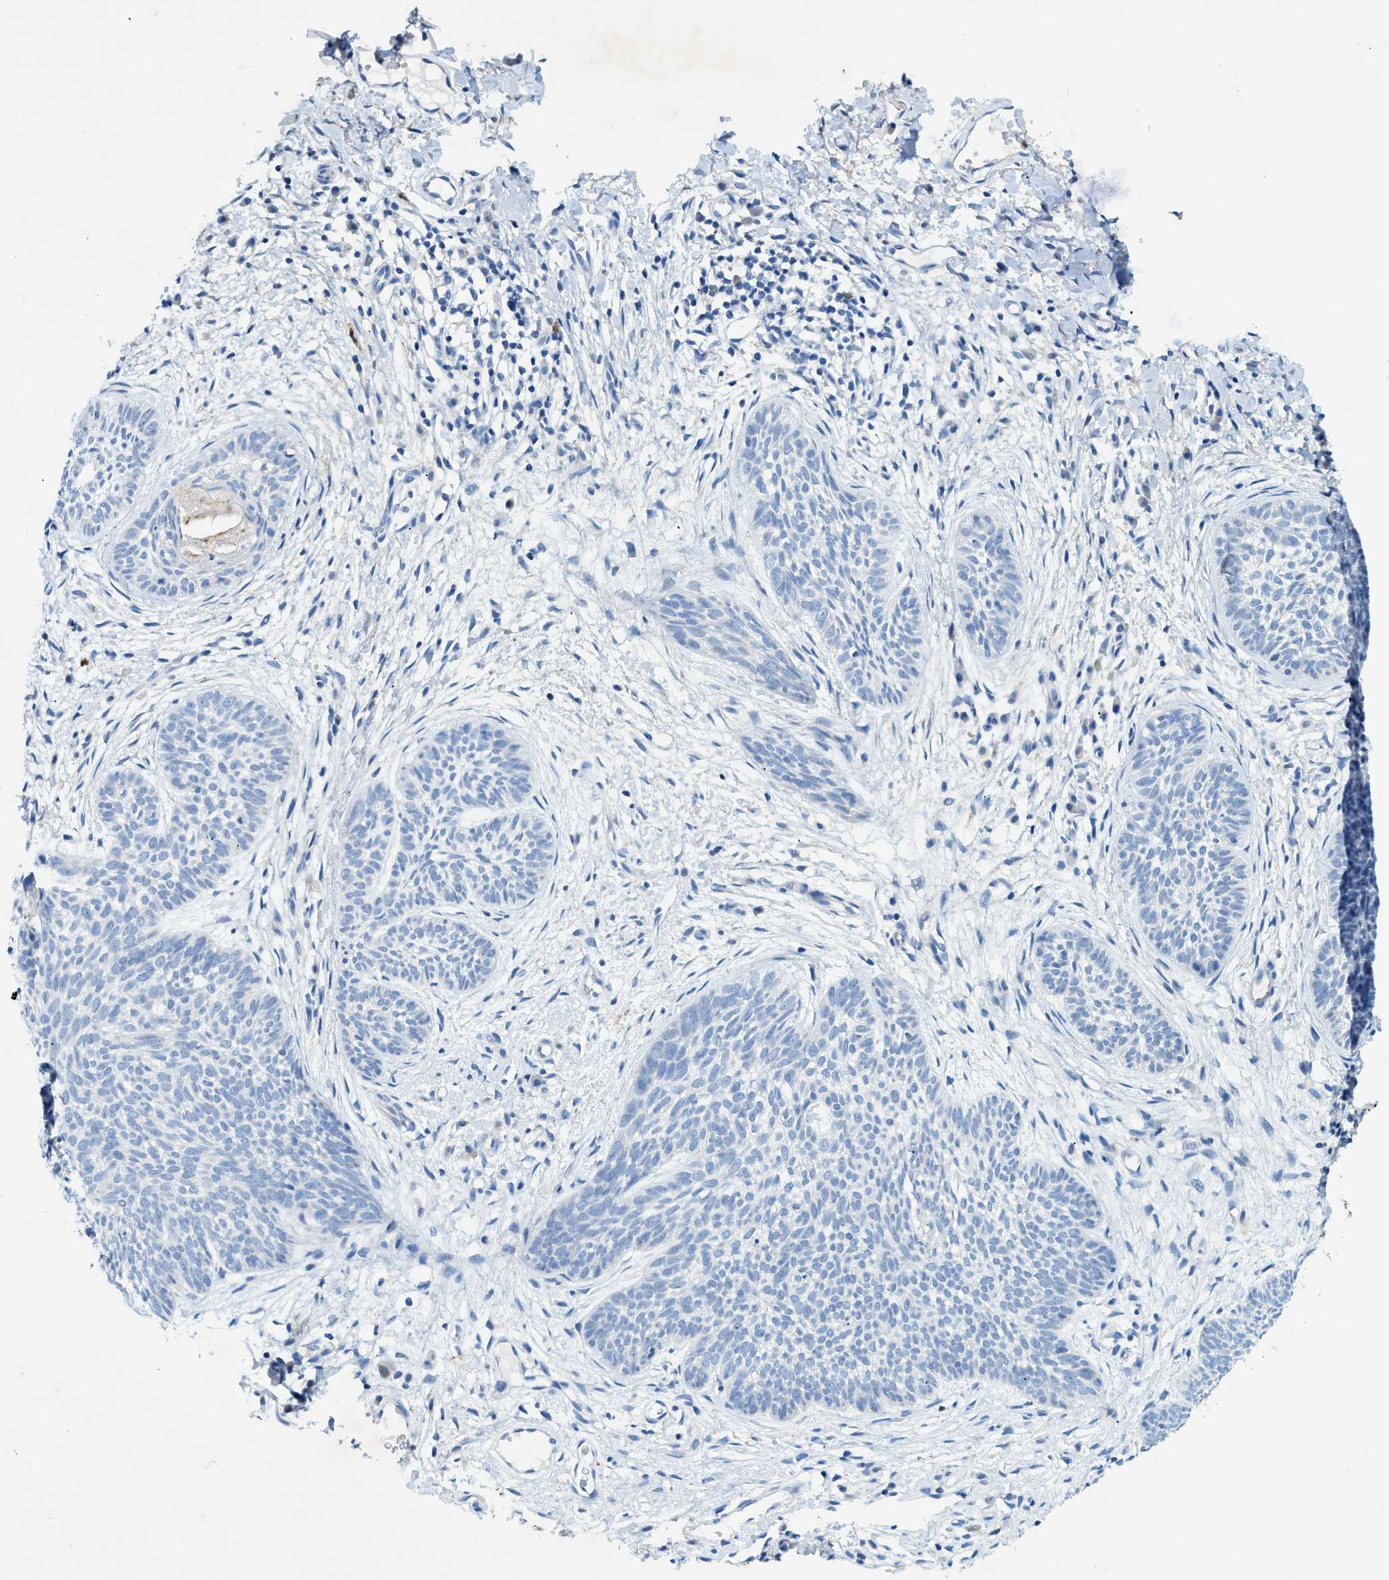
{"staining": {"intensity": "negative", "quantity": "none", "location": "none"}, "tissue": "skin cancer", "cell_type": "Tumor cells", "image_type": "cancer", "snomed": [{"axis": "morphology", "description": "Basal cell carcinoma"}, {"axis": "topography", "description": "Skin"}], "caption": "Tumor cells show no significant expression in skin cancer (basal cell carcinoma).", "gene": "ZDHHC13", "patient": {"sex": "female", "age": 59}}